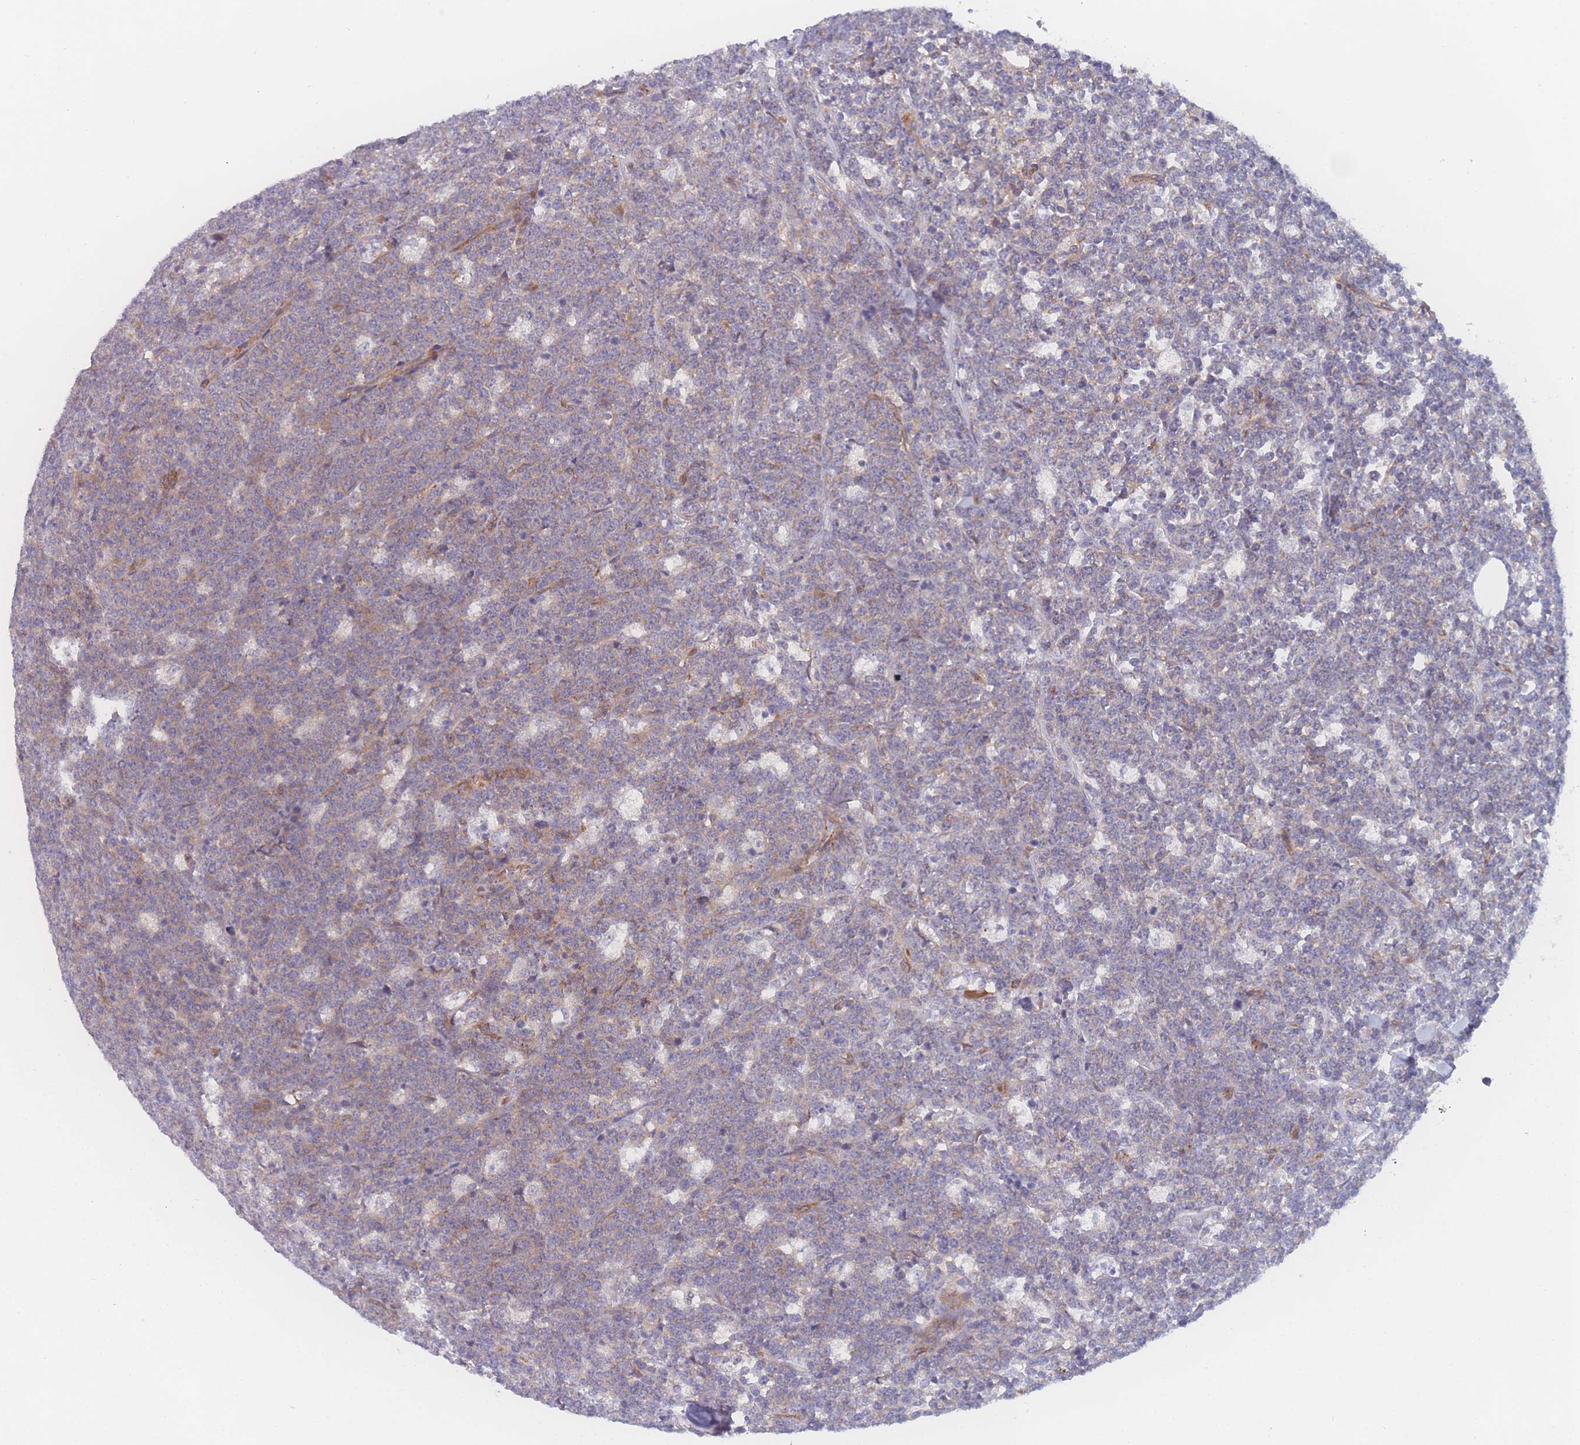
{"staining": {"intensity": "moderate", "quantity": "25%-75%", "location": "cytoplasmic/membranous"}, "tissue": "lymphoma", "cell_type": "Tumor cells", "image_type": "cancer", "snomed": [{"axis": "morphology", "description": "Malignant lymphoma, non-Hodgkin's type, High grade"}, {"axis": "topography", "description": "Small intestine"}], "caption": "Human malignant lymphoma, non-Hodgkin's type (high-grade) stained with a protein marker demonstrates moderate staining in tumor cells.", "gene": "CFAP97", "patient": {"sex": "male", "age": 8}}